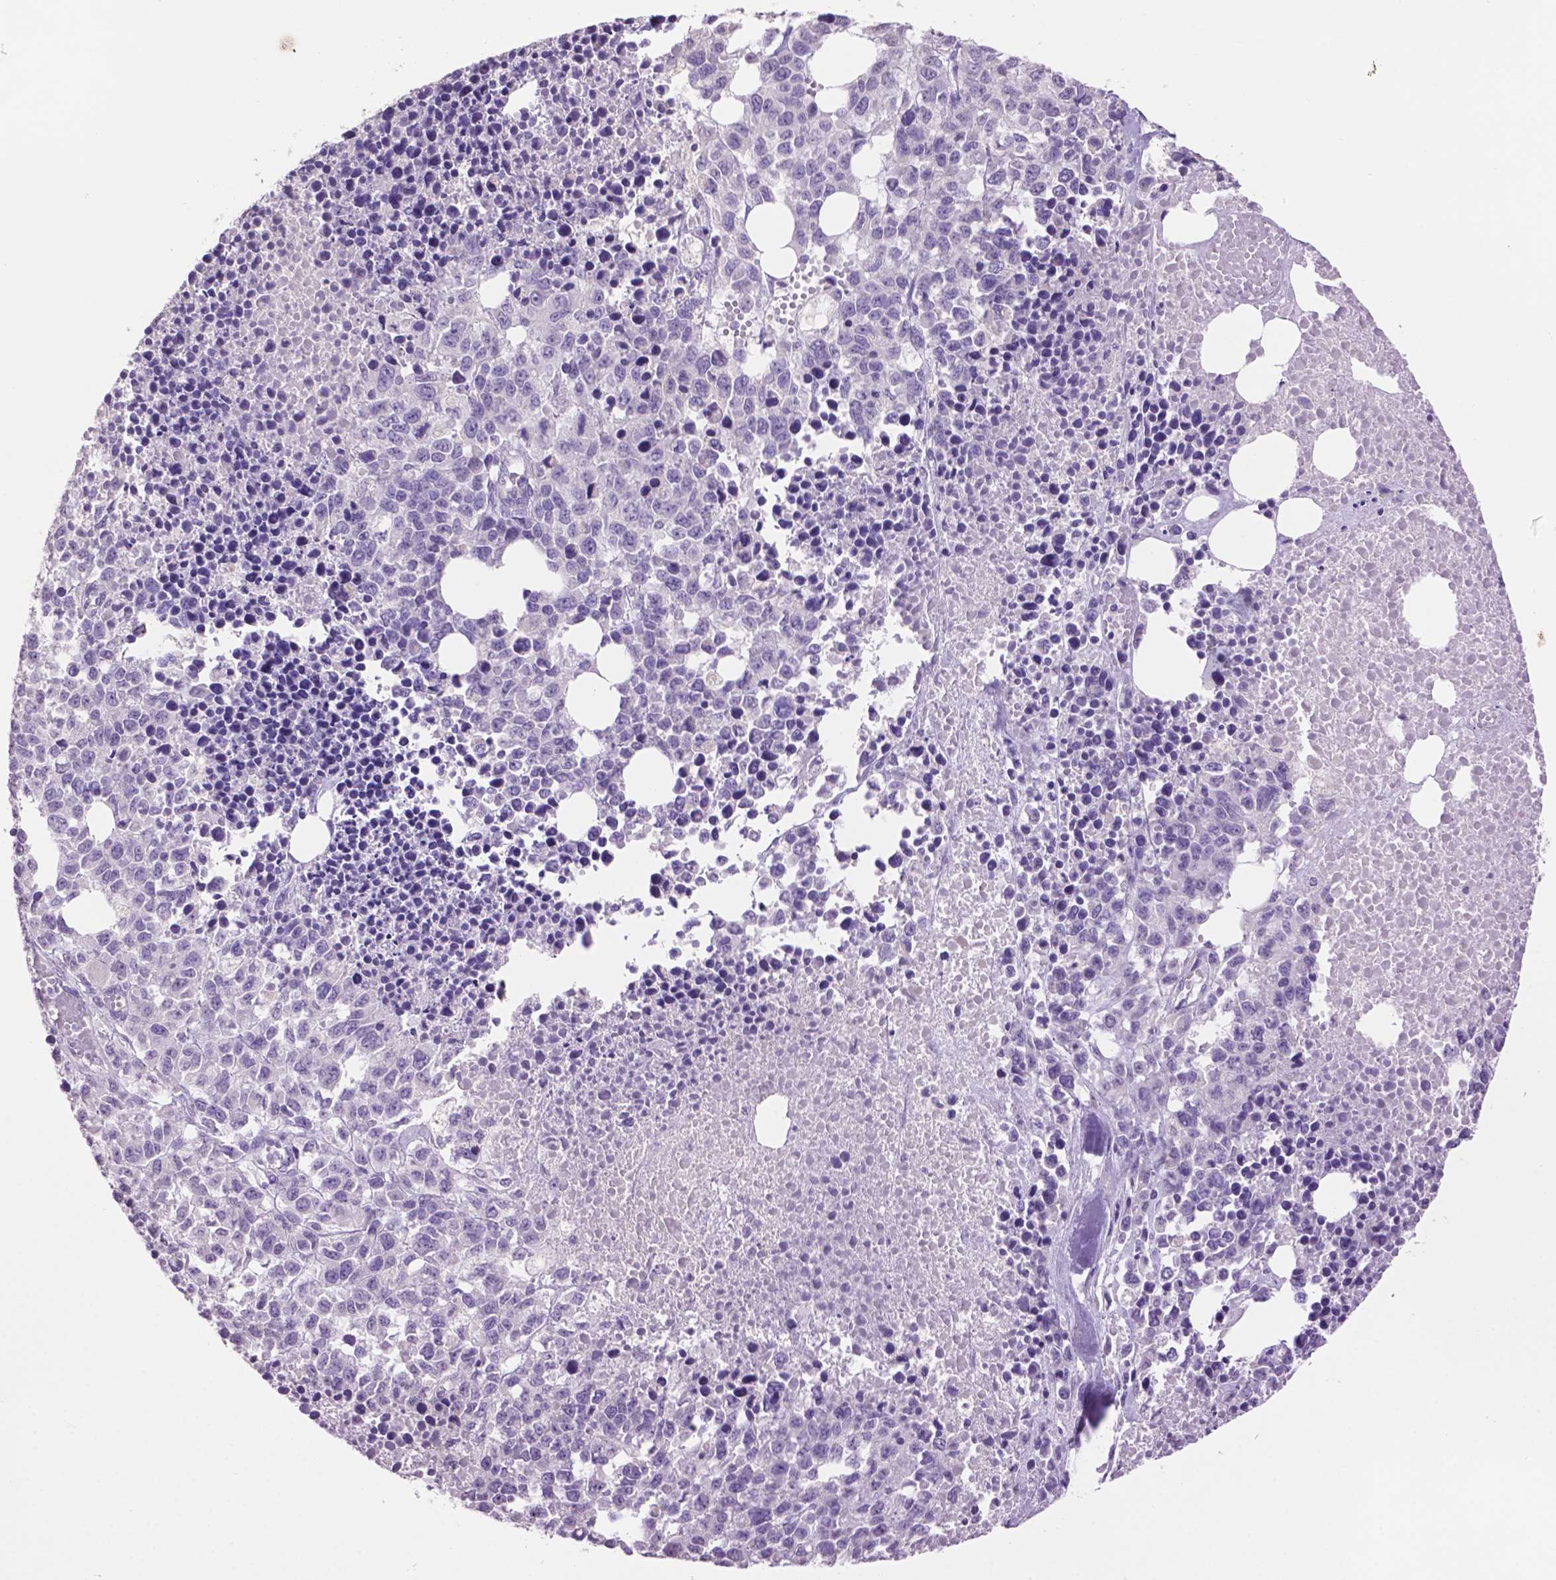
{"staining": {"intensity": "negative", "quantity": "none", "location": "none"}, "tissue": "melanoma", "cell_type": "Tumor cells", "image_type": "cancer", "snomed": [{"axis": "morphology", "description": "Malignant melanoma, Metastatic site"}, {"axis": "topography", "description": "Skin"}], "caption": "Immunohistochemistry (IHC) photomicrograph of malignant melanoma (metastatic site) stained for a protein (brown), which demonstrates no expression in tumor cells.", "gene": "CRYBA4", "patient": {"sex": "male", "age": 84}}